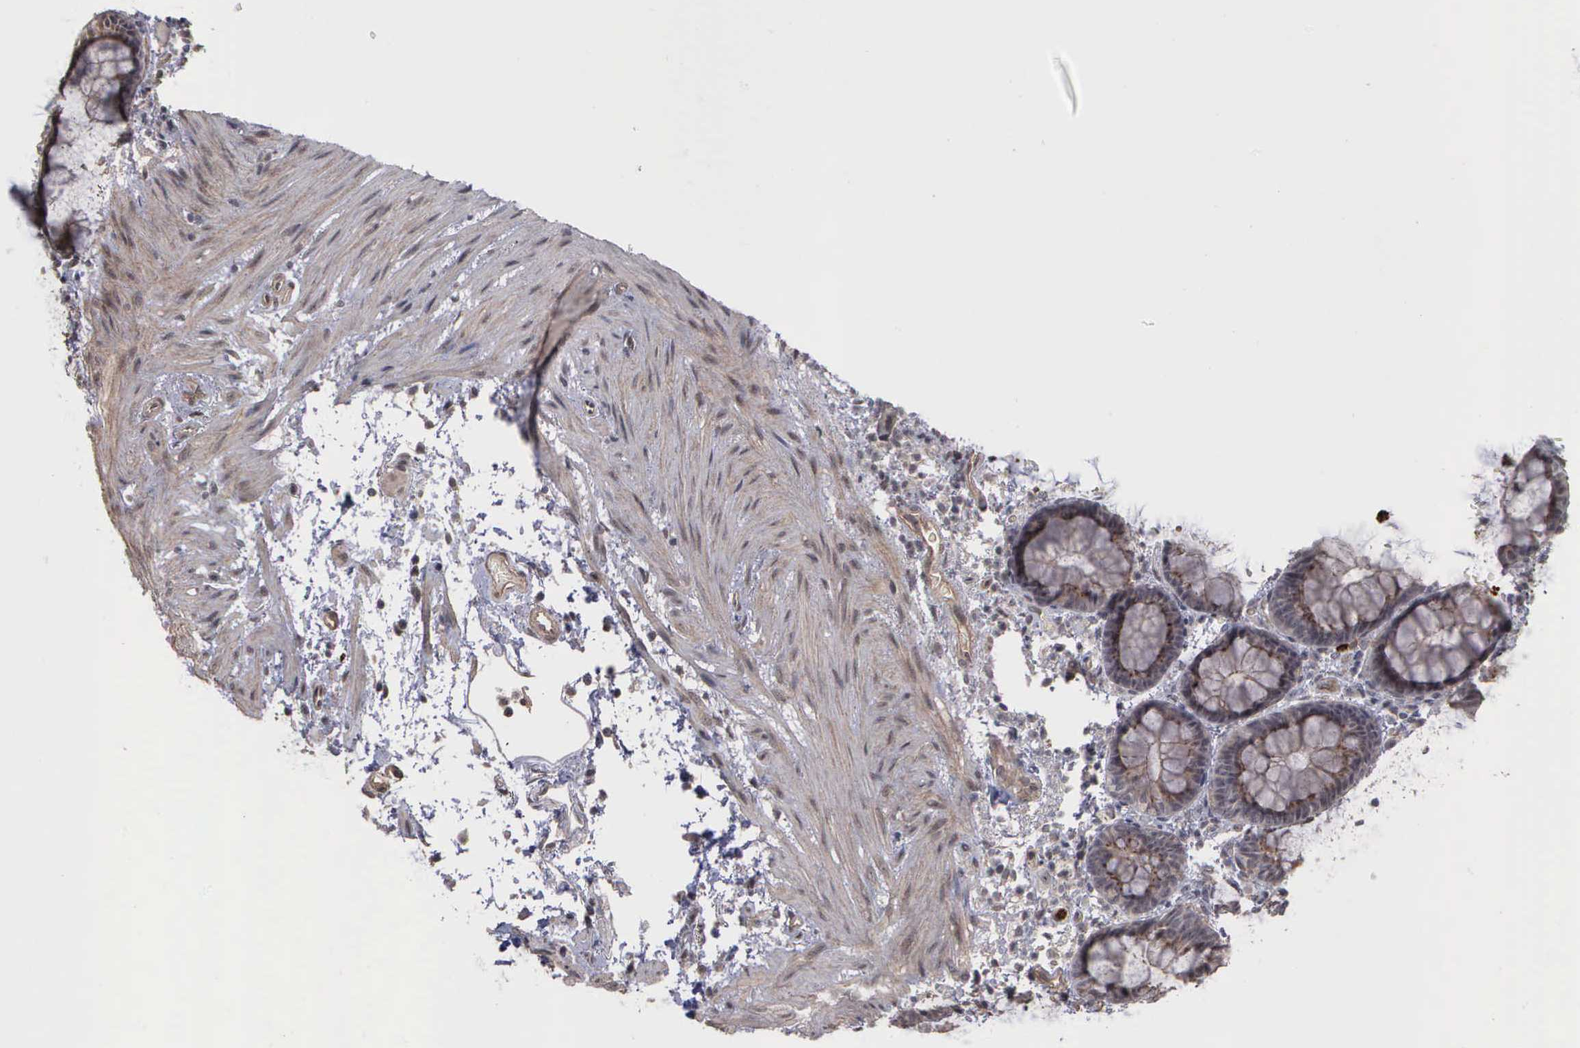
{"staining": {"intensity": "strong", "quantity": ">75%", "location": "cytoplasmic/membranous"}, "tissue": "rectum", "cell_type": "Glandular cells", "image_type": "normal", "snomed": [{"axis": "morphology", "description": "Normal tissue, NOS"}, {"axis": "topography", "description": "Rectum"}], "caption": "Brown immunohistochemical staining in unremarkable rectum exhibits strong cytoplasmic/membranous staining in about >75% of glandular cells.", "gene": "MMP9", "patient": {"sex": "male", "age": 92}}